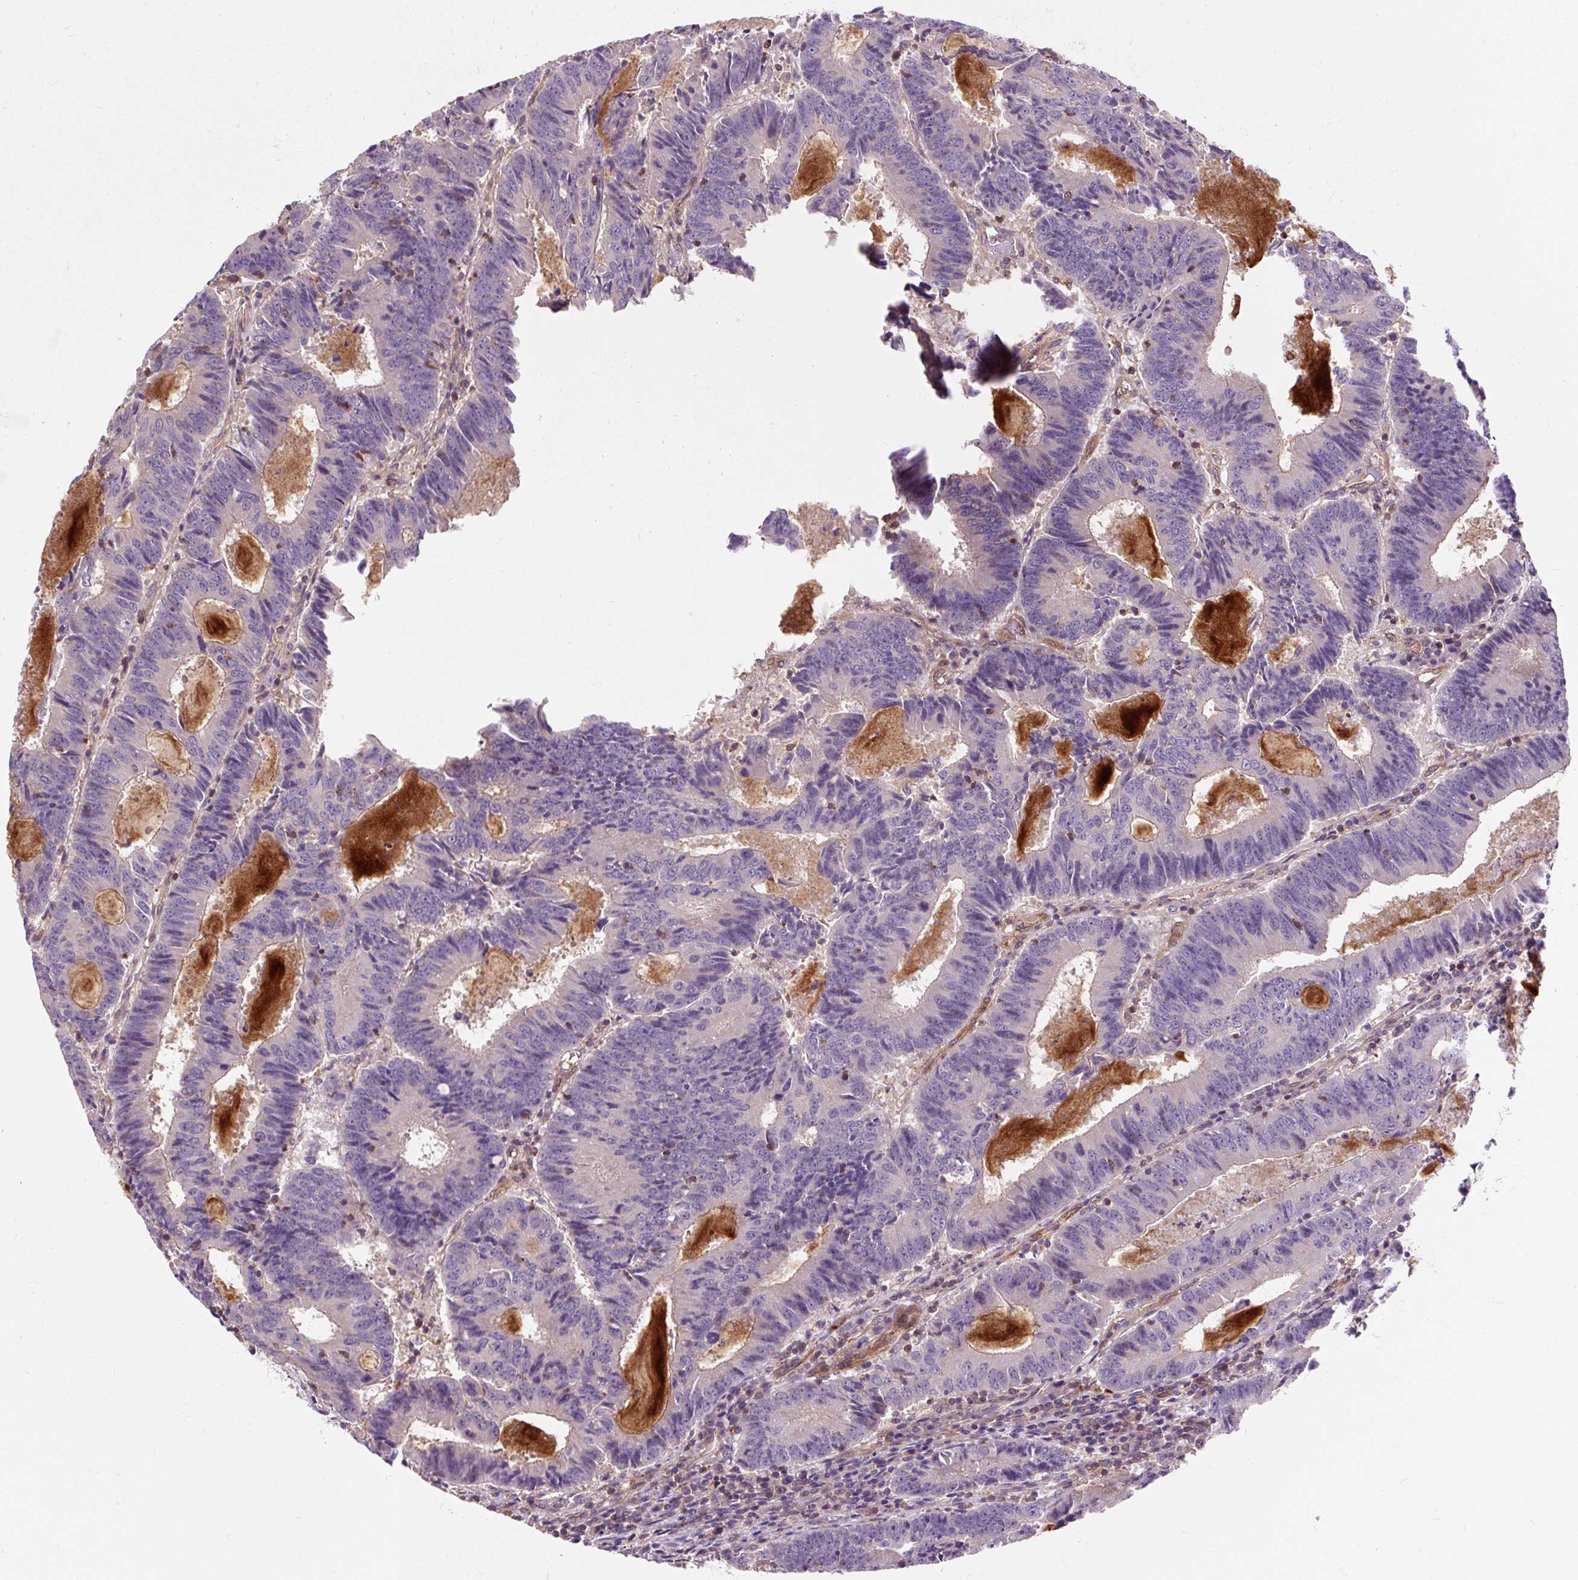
{"staining": {"intensity": "negative", "quantity": "none", "location": "none"}, "tissue": "colorectal cancer", "cell_type": "Tumor cells", "image_type": "cancer", "snomed": [{"axis": "morphology", "description": "Adenocarcinoma, NOS"}, {"axis": "topography", "description": "Colon"}], "caption": "DAB (3,3'-diaminobenzidine) immunohistochemical staining of colorectal cancer (adenocarcinoma) displays no significant expression in tumor cells.", "gene": "PCDHGB3", "patient": {"sex": "male", "age": 67}}